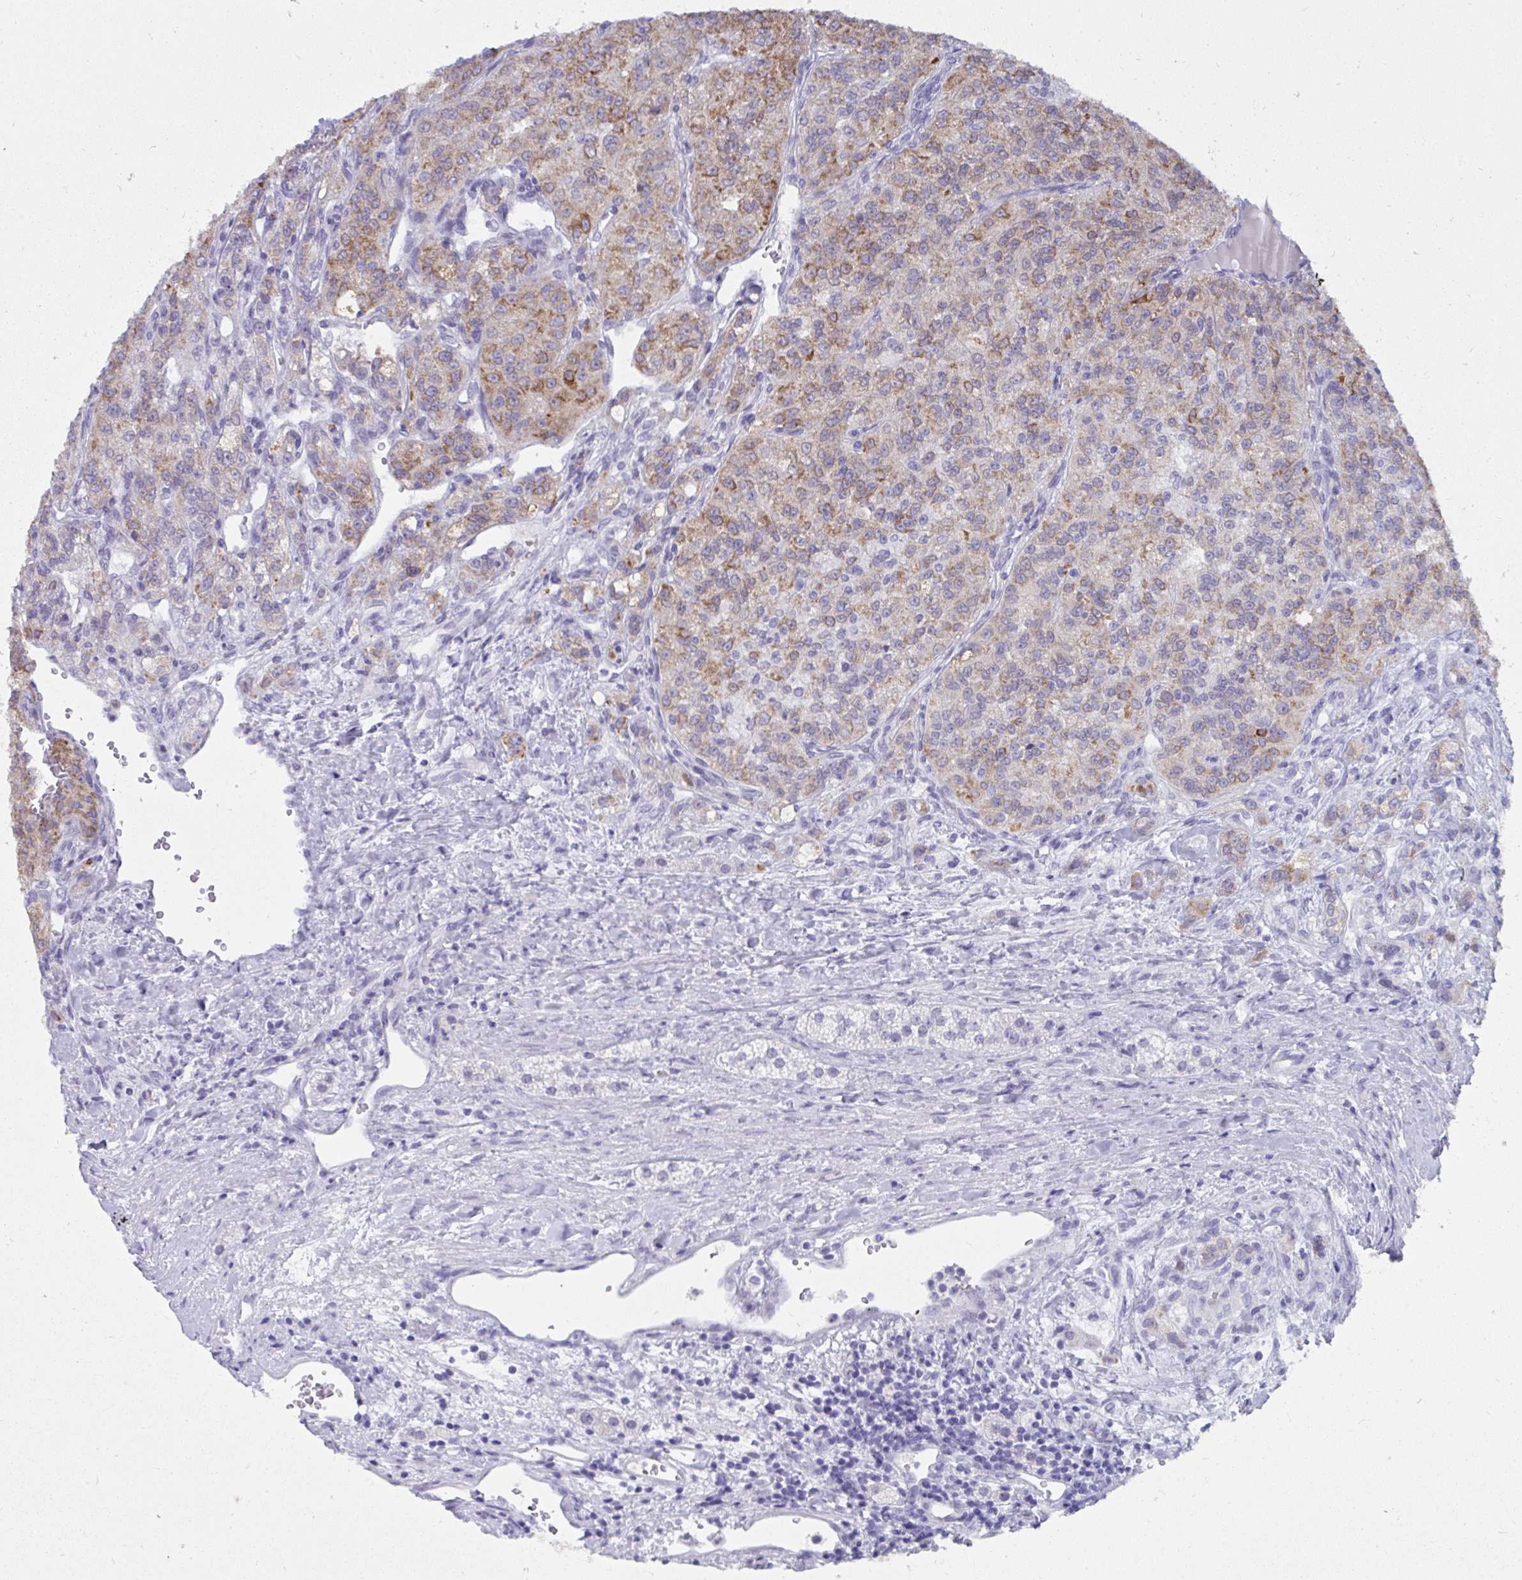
{"staining": {"intensity": "moderate", "quantity": ">75%", "location": "cytoplasmic/membranous"}, "tissue": "renal cancer", "cell_type": "Tumor cells", "image_type": "cancer", "snomed": [{"axis": "morphology", "description": "Adenocarcinoma, NOS"}, {"axis": "topography", "description": "Kidney"}], "caption": "IHC photomicrograph of neoplastic tissue: human renal cancer (adenocarcinoma) stained using immunohistochemistry exhibits medium levels of moderate protein expression localized specifically in the cytoplasmic/membranous of tumor cells, appearing as a cytoplasmic/membranous brown color.", "gene": "UGT3A2", "patient": {"sex": "female", "age": 63}}